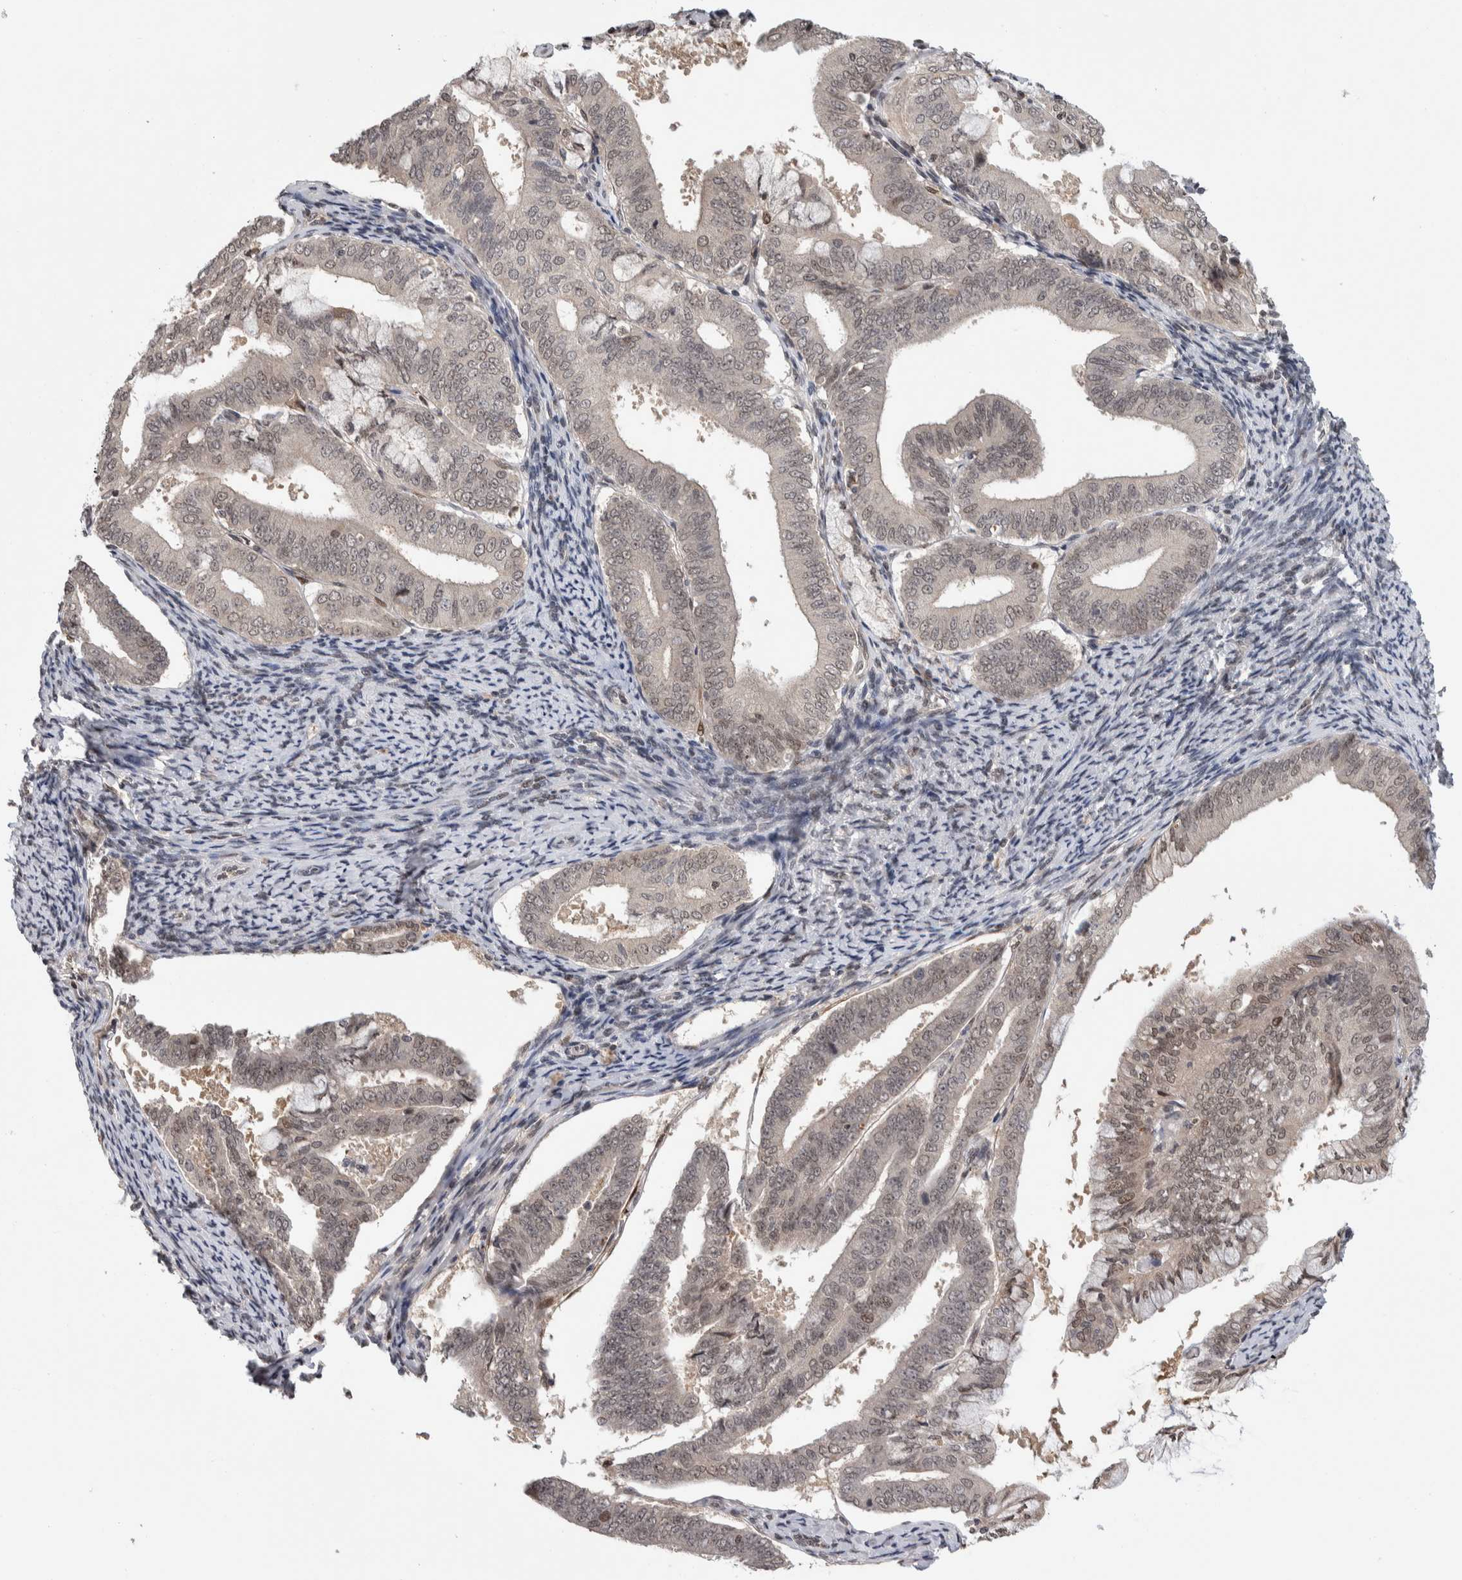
{"staining": {"intensity": "weak", "quantity": "25%-75%", "location": "nuclear"}, "tissue": "endometrial cancer", "cell_type": "Tumor cells", "image_type": "cancer", "snomed": [{"axis": "morphology", "description": "Adenocarcinoma, NOS"}, {"axis": "topography", "description": "Endometrium"}], "caption": "A brown stain labels weak nuclear expression of a protein in endometrial cancer (adenocarcinoma) tumor cells.", "gene": "ZSCAN21", "patient": {"sex": "female", "age": 63}}